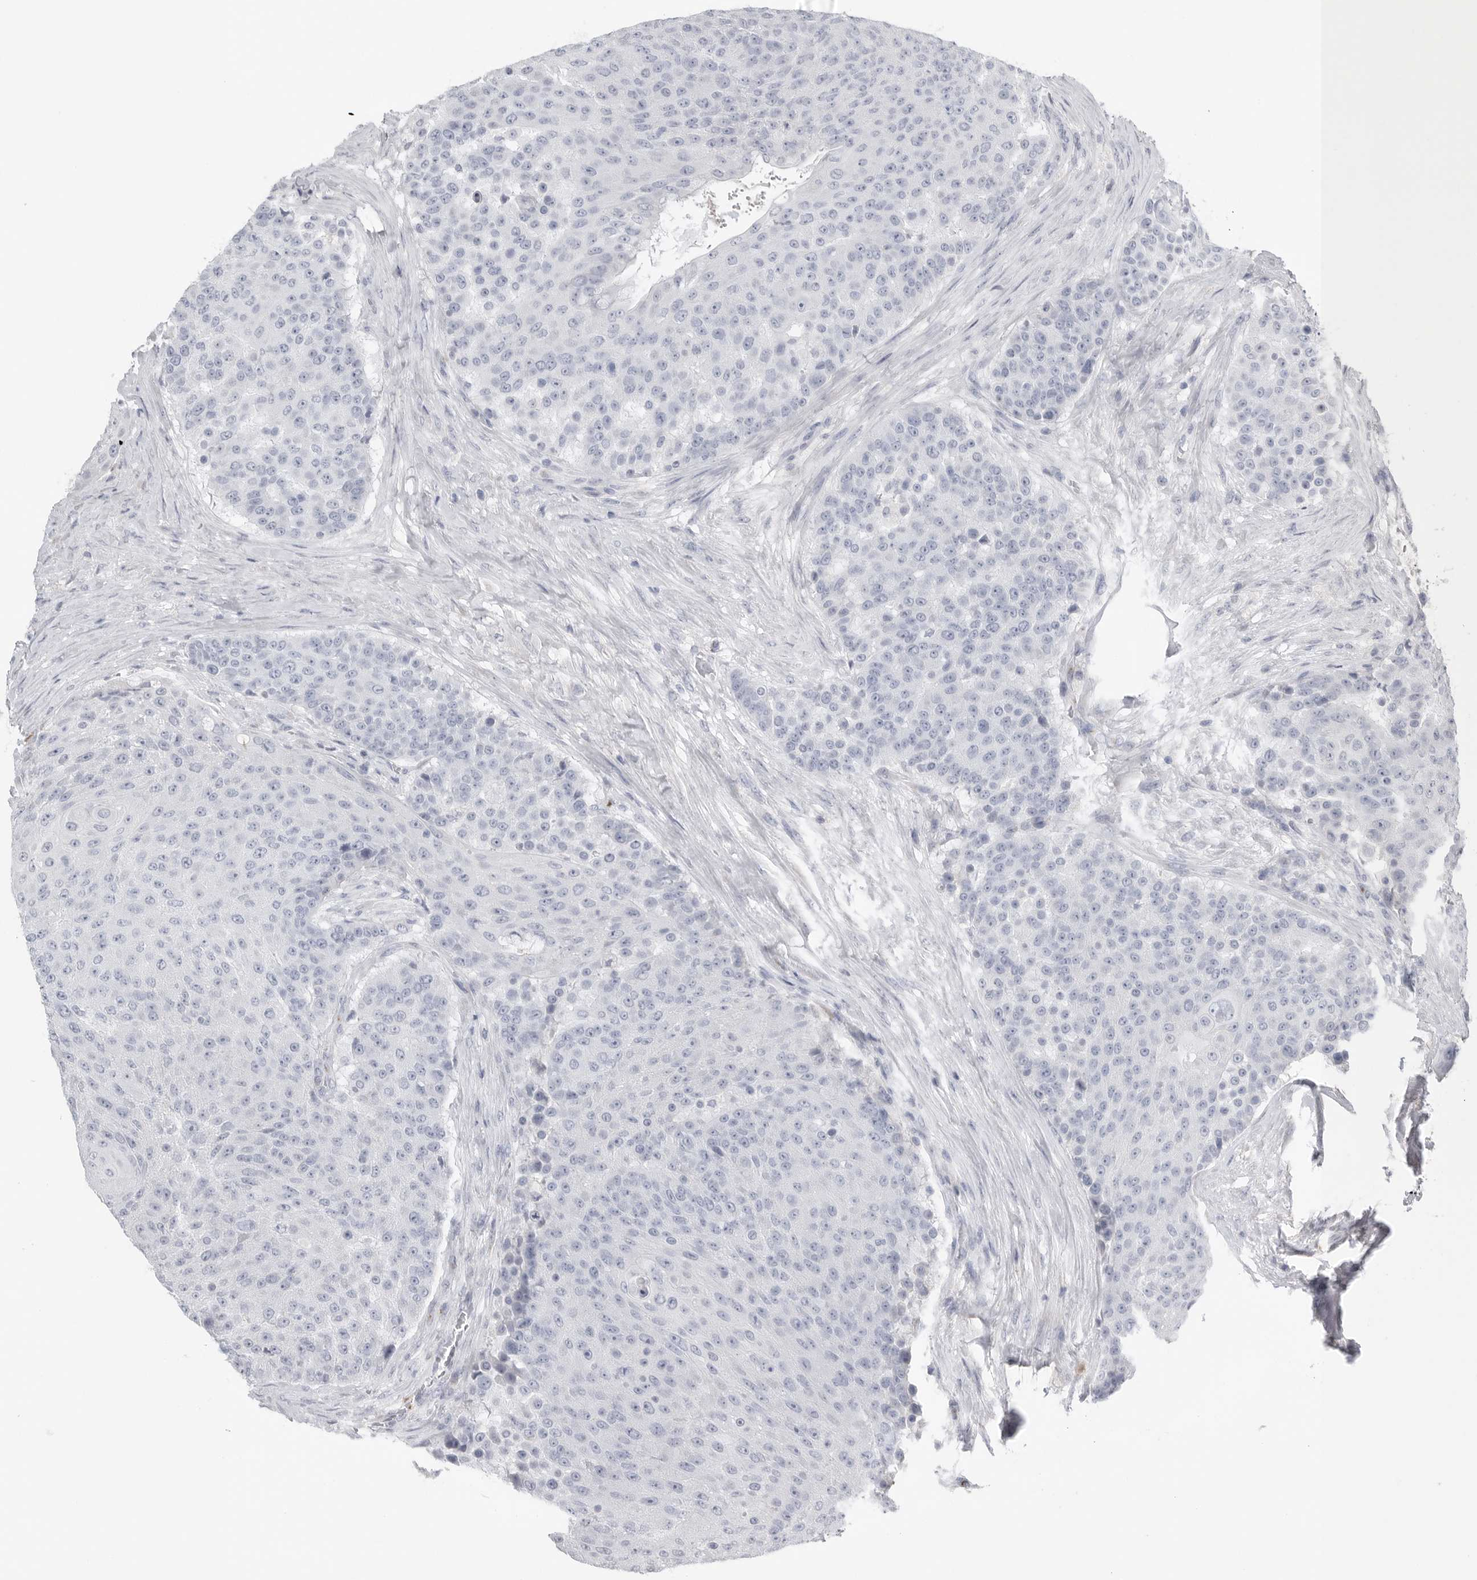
{"staining": {"intensity": "negative", "quantity": "none", "location": "none"}, "tissue": "urothelial cancer", "cell_type": "Tumor cells", "image_type": "cancer", "snomed": [{"axis": "morphology", "description": "Urothelial carcinoma, High grade"}, {"axis": "topography", "description": "Urinary bladder"}], "caption": "This micrograph is of urothelial cancer stained with immunohistochemistry (IHC) to label a protein in brown with the nuclei are counter-stained blue. There is no staining in tumor cells.", "gene": "TIMP1", "patient": {"sex": "female", "age": 63}}